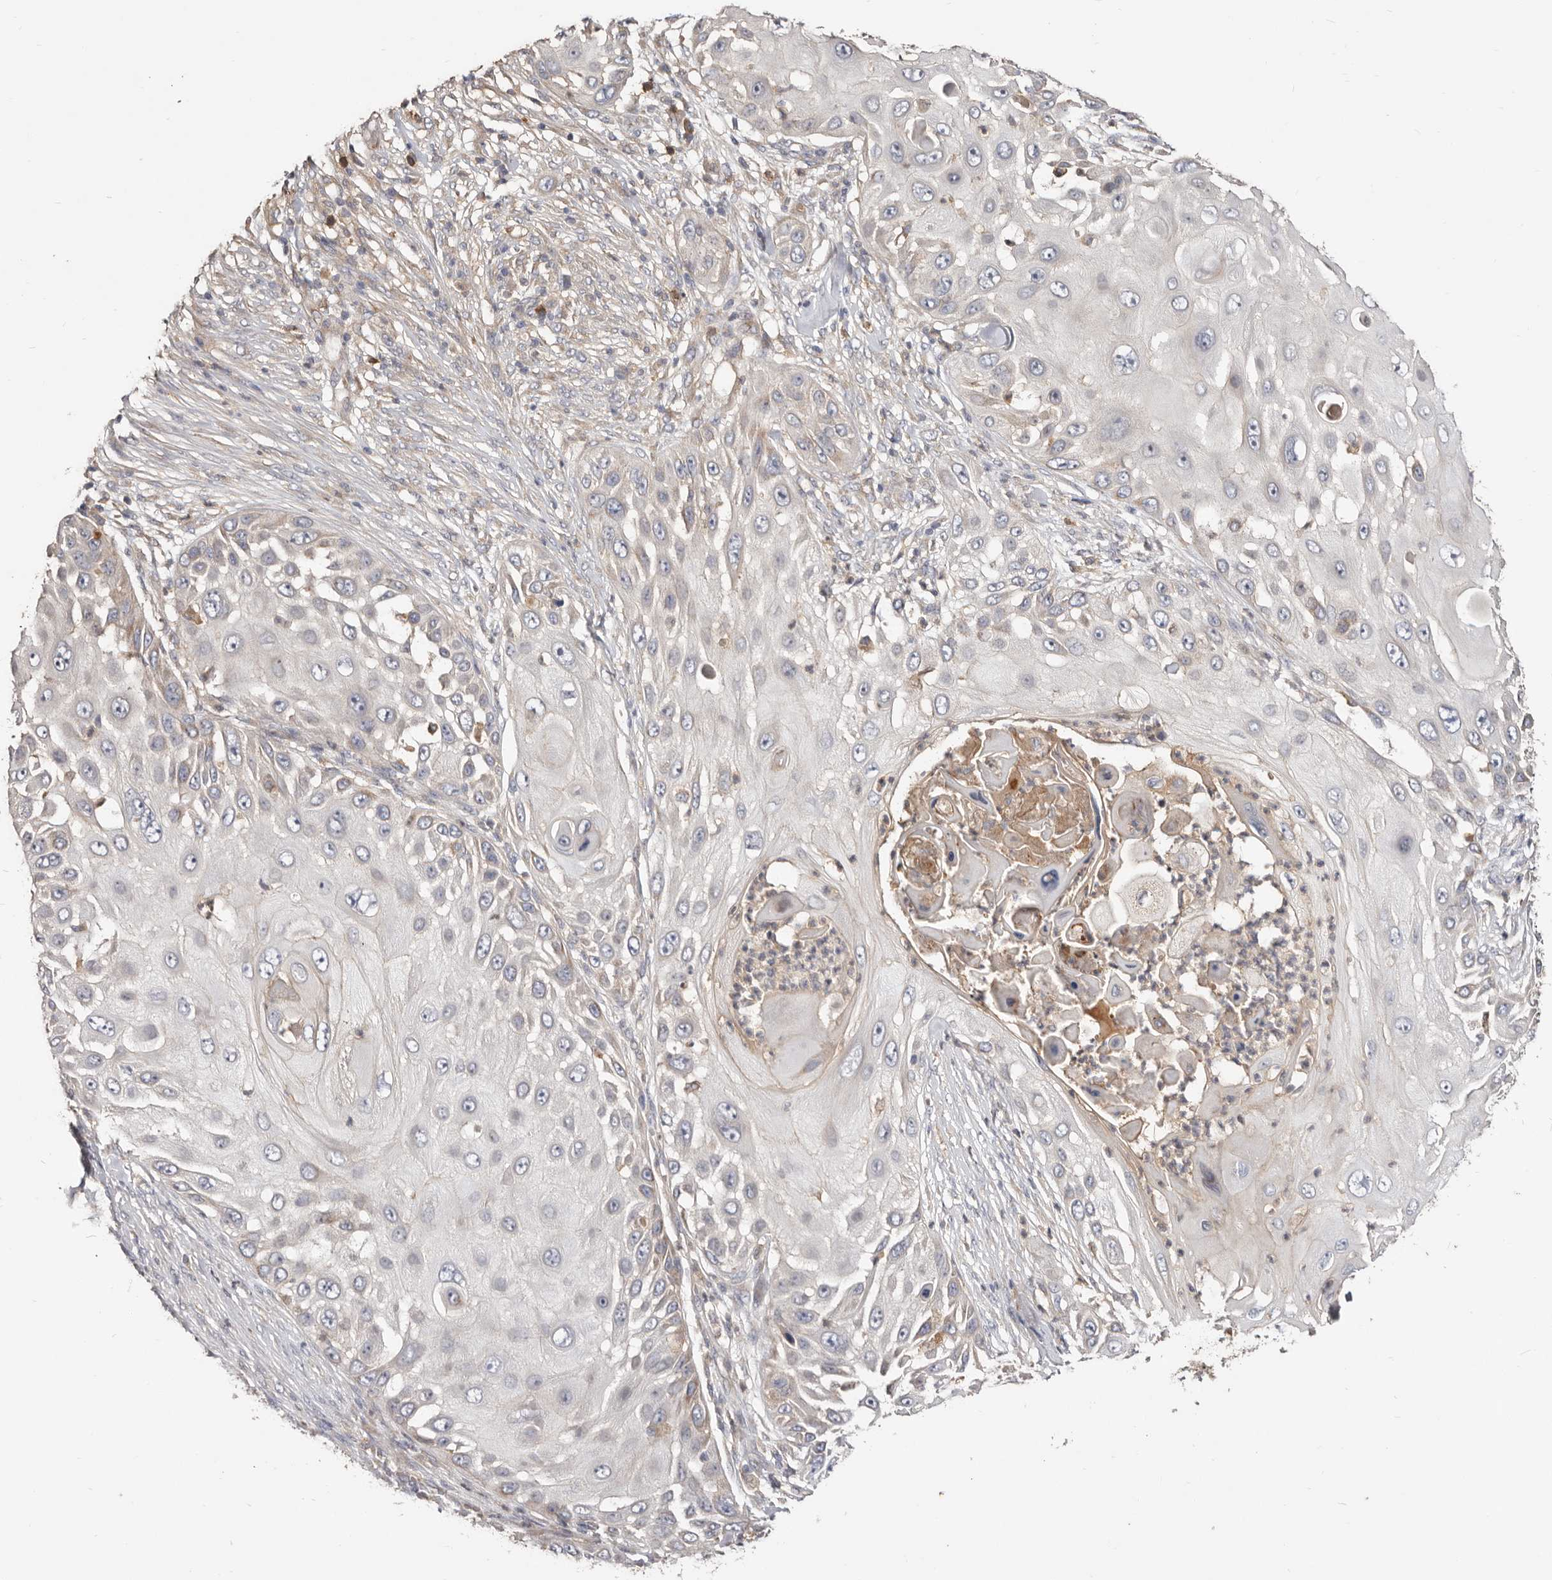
{"staining": {"intensity": "negative", "quantity": "none", "location": "none"}, "tissue": "skin cancer", "cell_type": "Tumor cells", "image_type": "cancer", "snomed": [{"axis": "morphology", "description": "Squamous cell carcinoma, NOS"}, {"axis": "topography", "description": "Skin"}], "caption": "The photomicrograph reveals no significant positivity in tumor cells of squamous cell carcinoma (skin).", "gene": "LRRC25", "patient": {"sex": "female", "age": 44}}